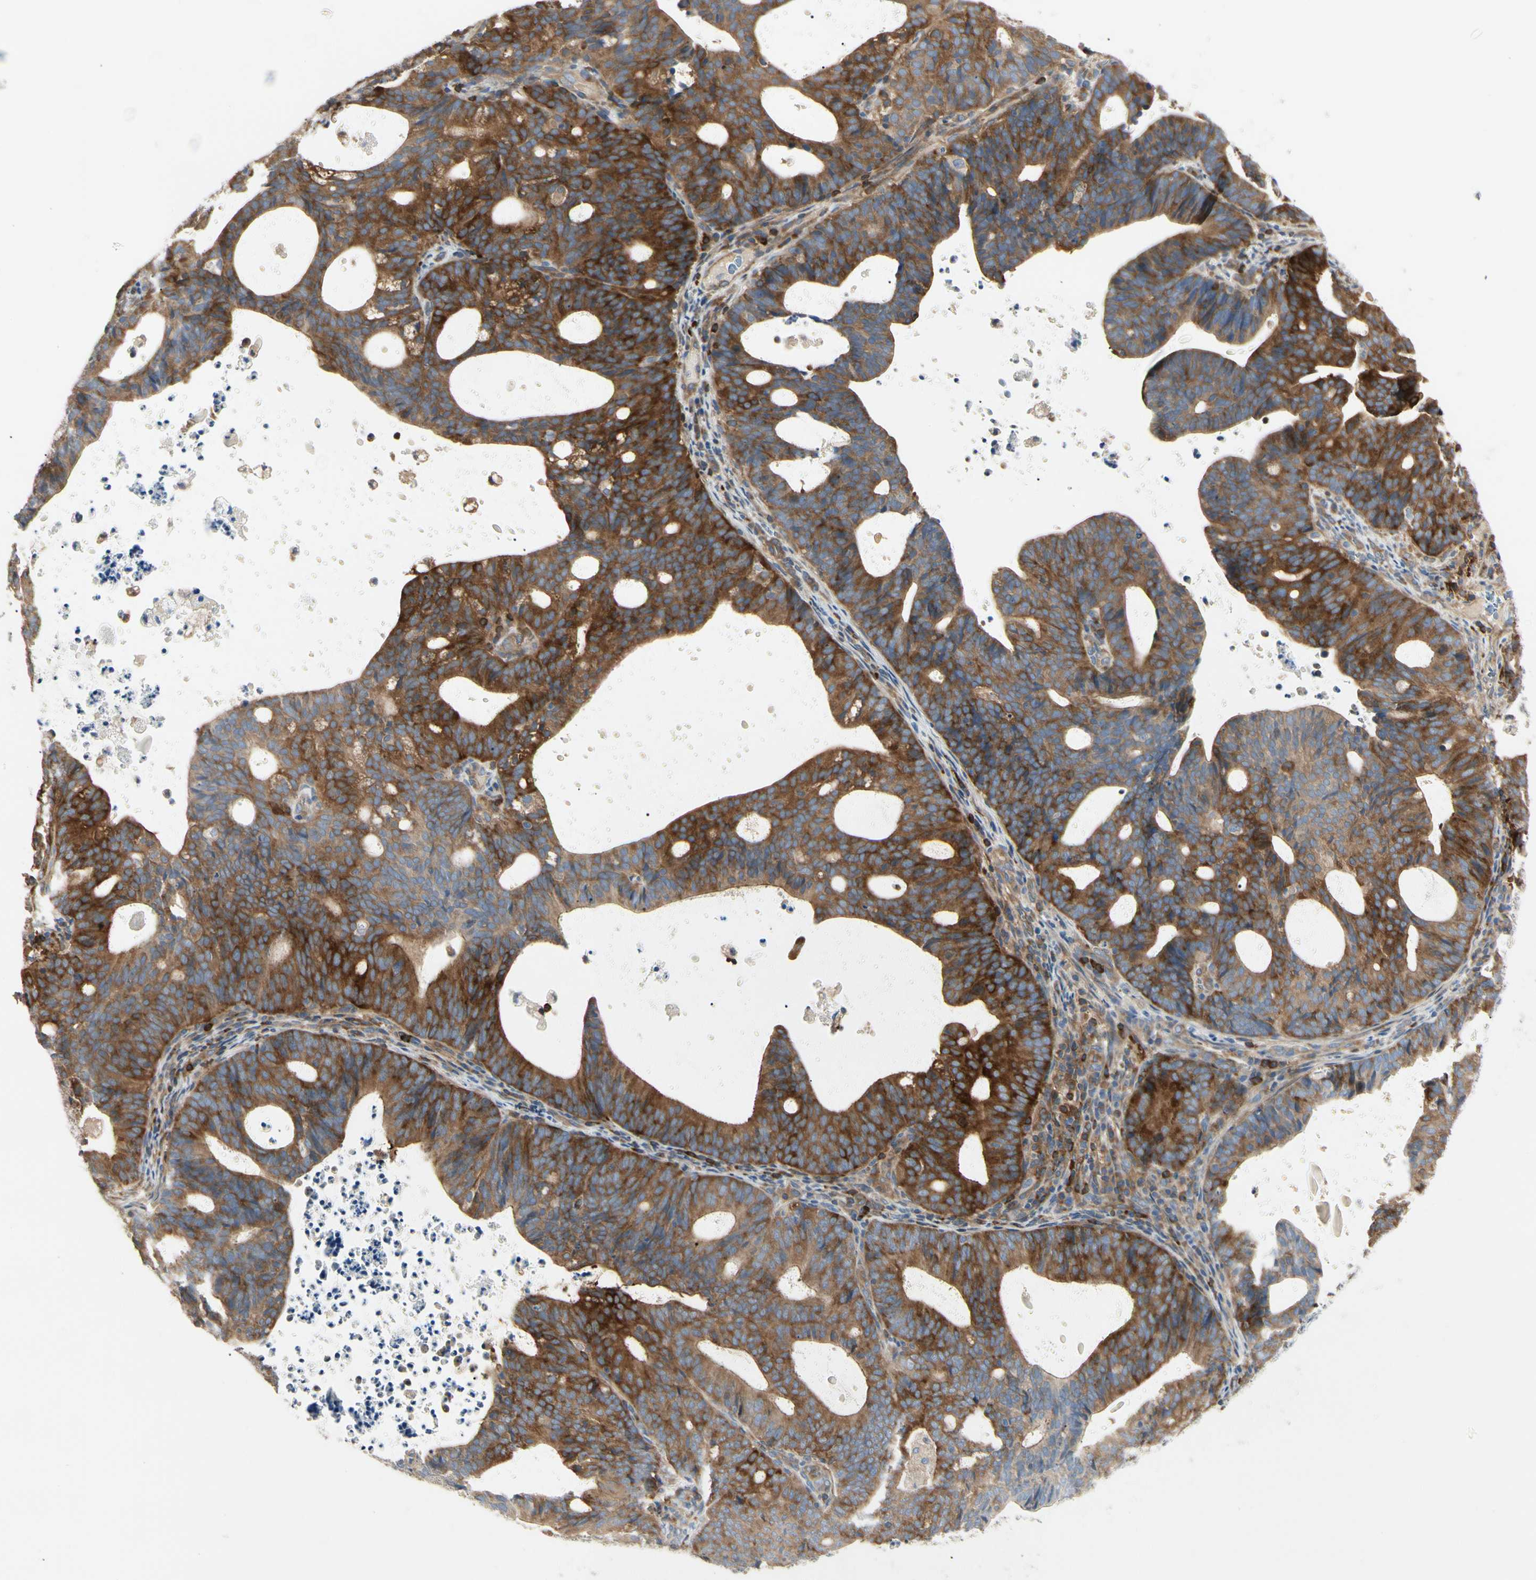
{"staining": {"intensity": "strong", "quantity": ">75%", "location": "cytoplasmic/membranous"}, "tissue": "endometrial cancer", "cell_type": "Tumor cells", "image_type": "cancer", "snomed": [{"axis": "morphology", "description": "Adenocarcinoma, NOS"}, {"axis": "topography", "description": "Uterus"}], "caption": "Tumor cells show high levels of strong cytoplasmic/membranous staining in about >75% of cells in human adenocarcinoma (endometrial).", "gene": "NFKB2", "patient": {"sex": "female", "age": 83}}